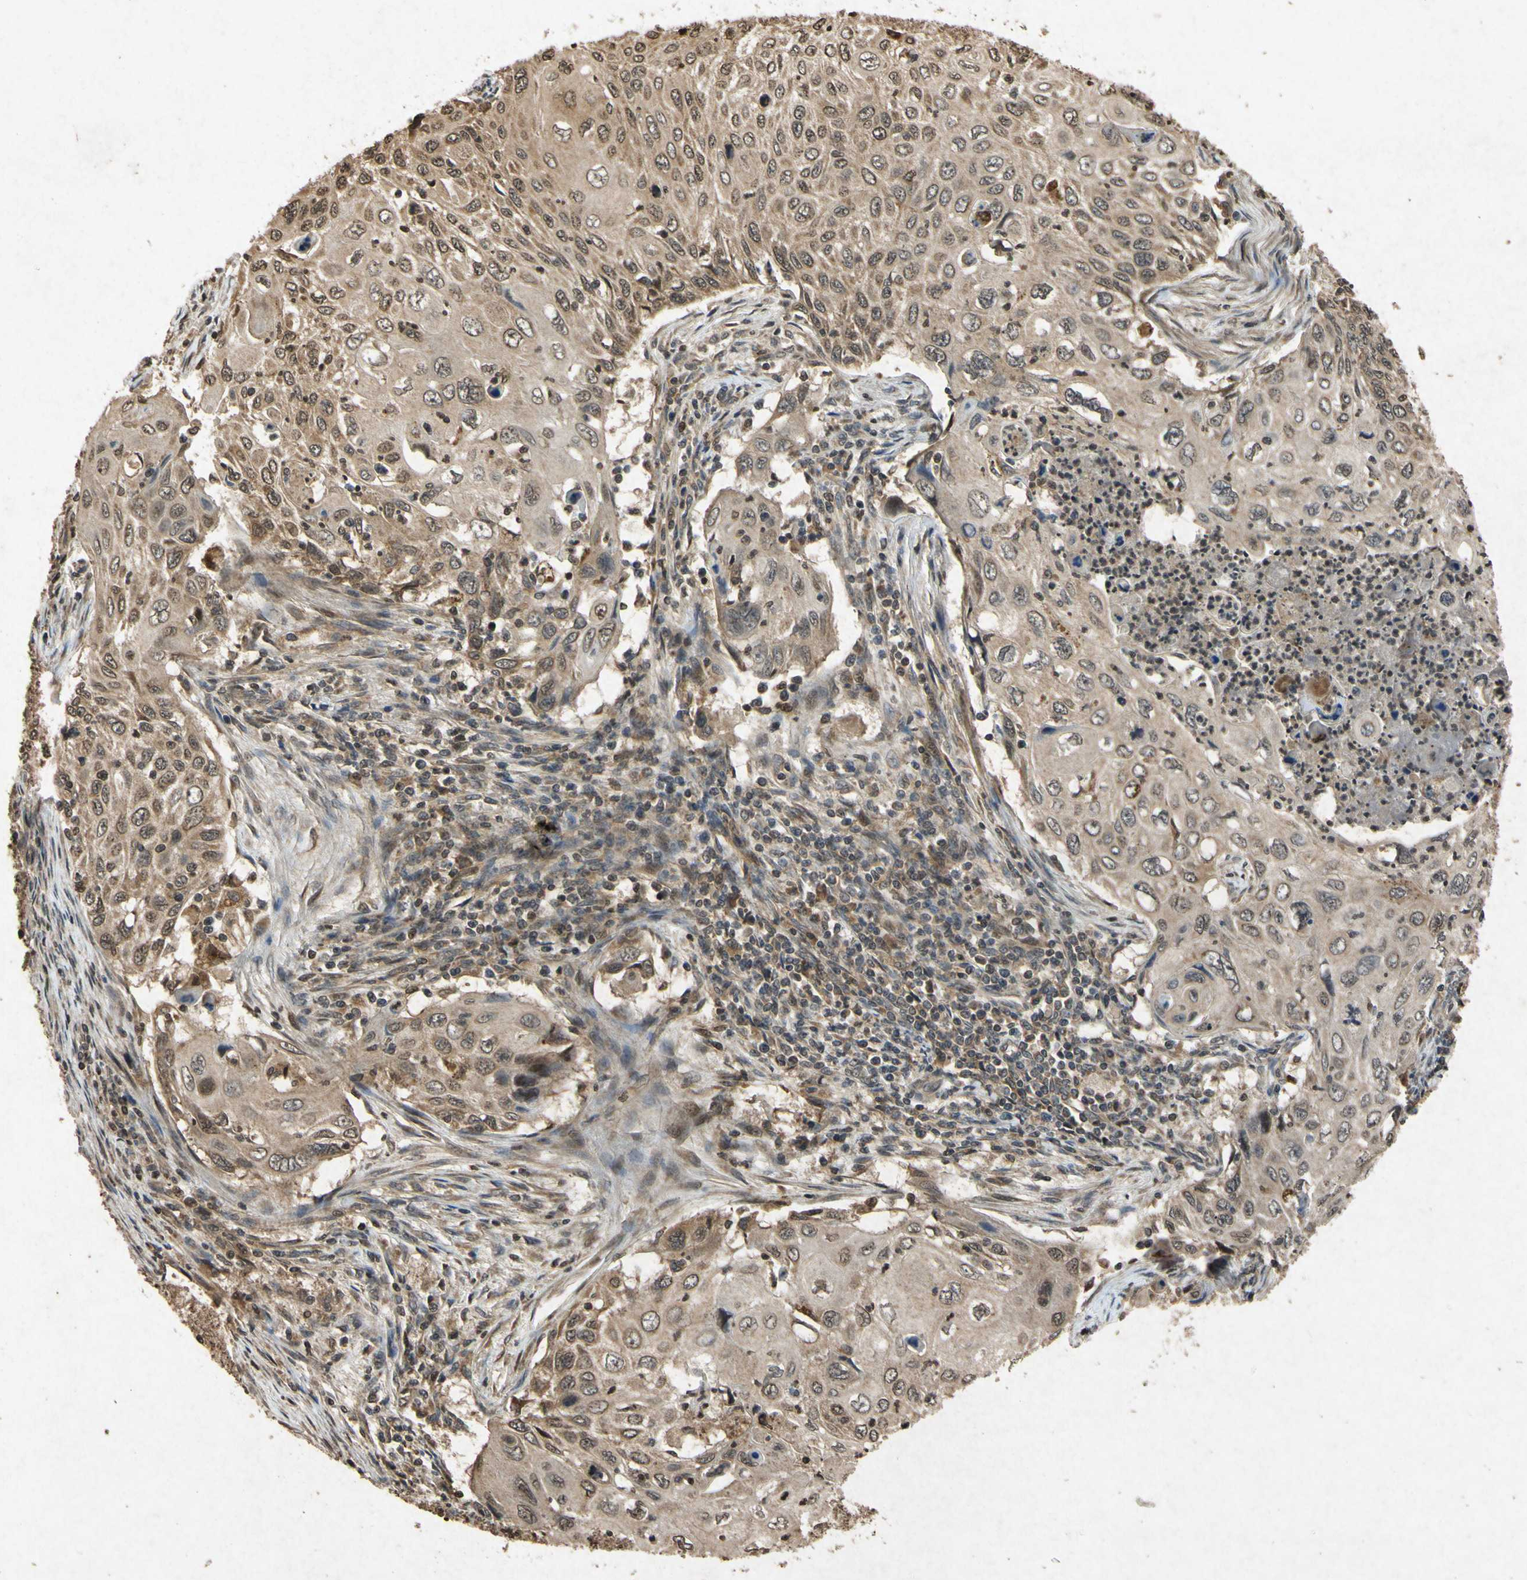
{"staining": {"intensity": "moderate", "quantity": ">75%", "location": "cytoplasmic/membranous,nuclear"}, "tissue": "cervical cancer", "cell_type": "Tumor cells", "image_type": "cancer", "snomed": [{"axis": "morphology", "description": "Squamous cell carcinoma, NOS"}, {"axis": "topography", "description": "Cervix"}], "caption": "Immunohistochemistry photomicrograph of neoplastic tissue: squamous cell carcinoma (cervical) stained using IHC reveals medium levels of moderate protein expression localized specifically in the cytoplasmic/membranous and nuclear of tumor cells, appearing as a cytoplasmic/membranous and nuclear brown color.", "gene": "ATP6V1H", "patient": {"sex": "female", "age": 70}}